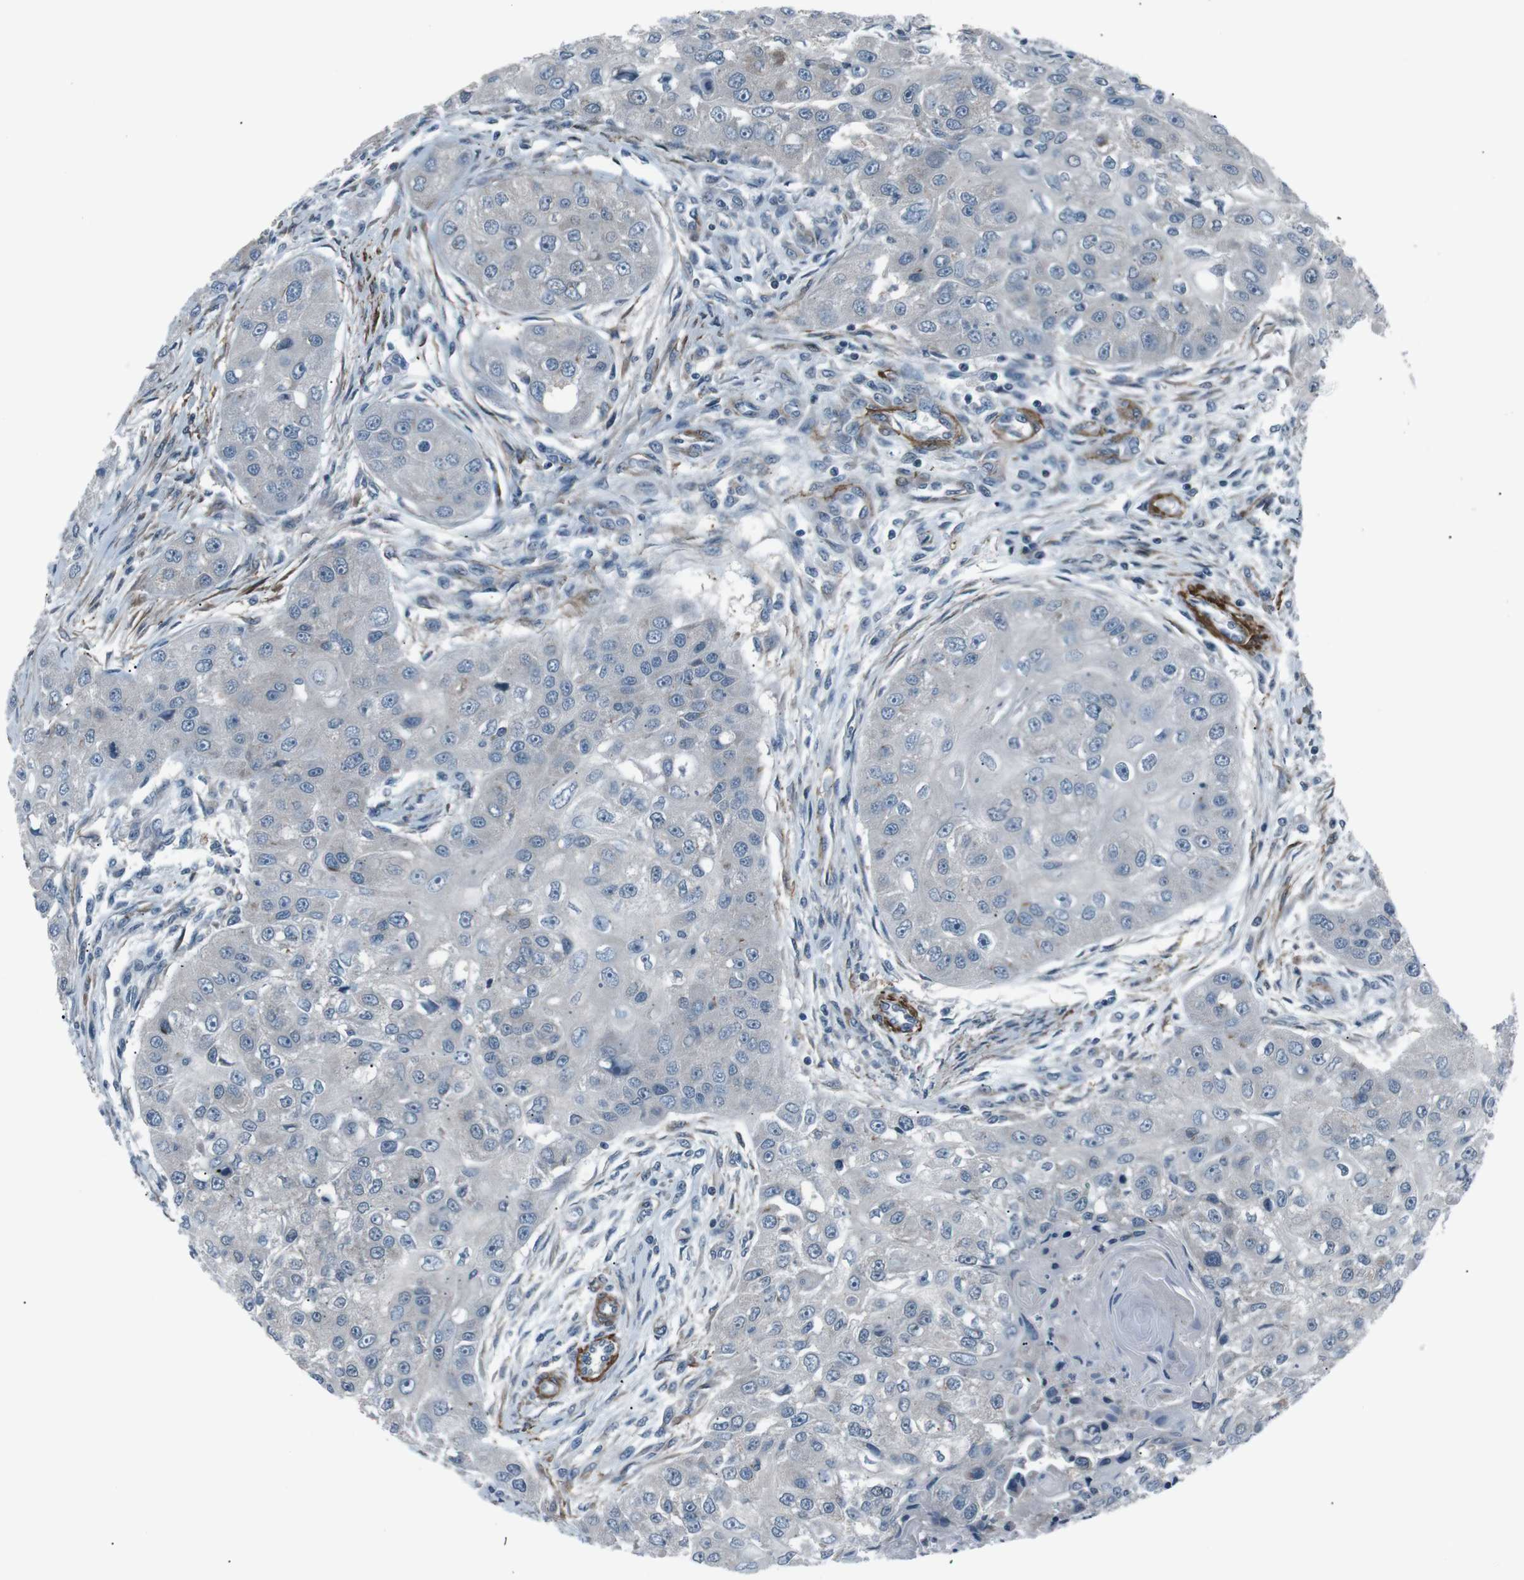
{"staining": {"intensity": "negative", "quantity": "none", "location": "none"}, "tissue": "head and neck cancer", "cell_type": "Tumor cells", "image_type": "cancer", "snomed": [{"axis": "morphology", "description": "Normal tissue, NOS"}, {"axis": "morphology", "description": "Squamous cell carcinoma, NOS"}, {"axis": "topography", "description": "Skeletal muscle"}, {"axis": "topography", "description": "Head-Neck"}], "caption": "High power microscopy image of an immunohistochemistry micrograph of head and neck cancer, revealing no significant expression in tumor cells.", "gene": "PDLIM5", "patient": {"sex": "male", "age": 51}}